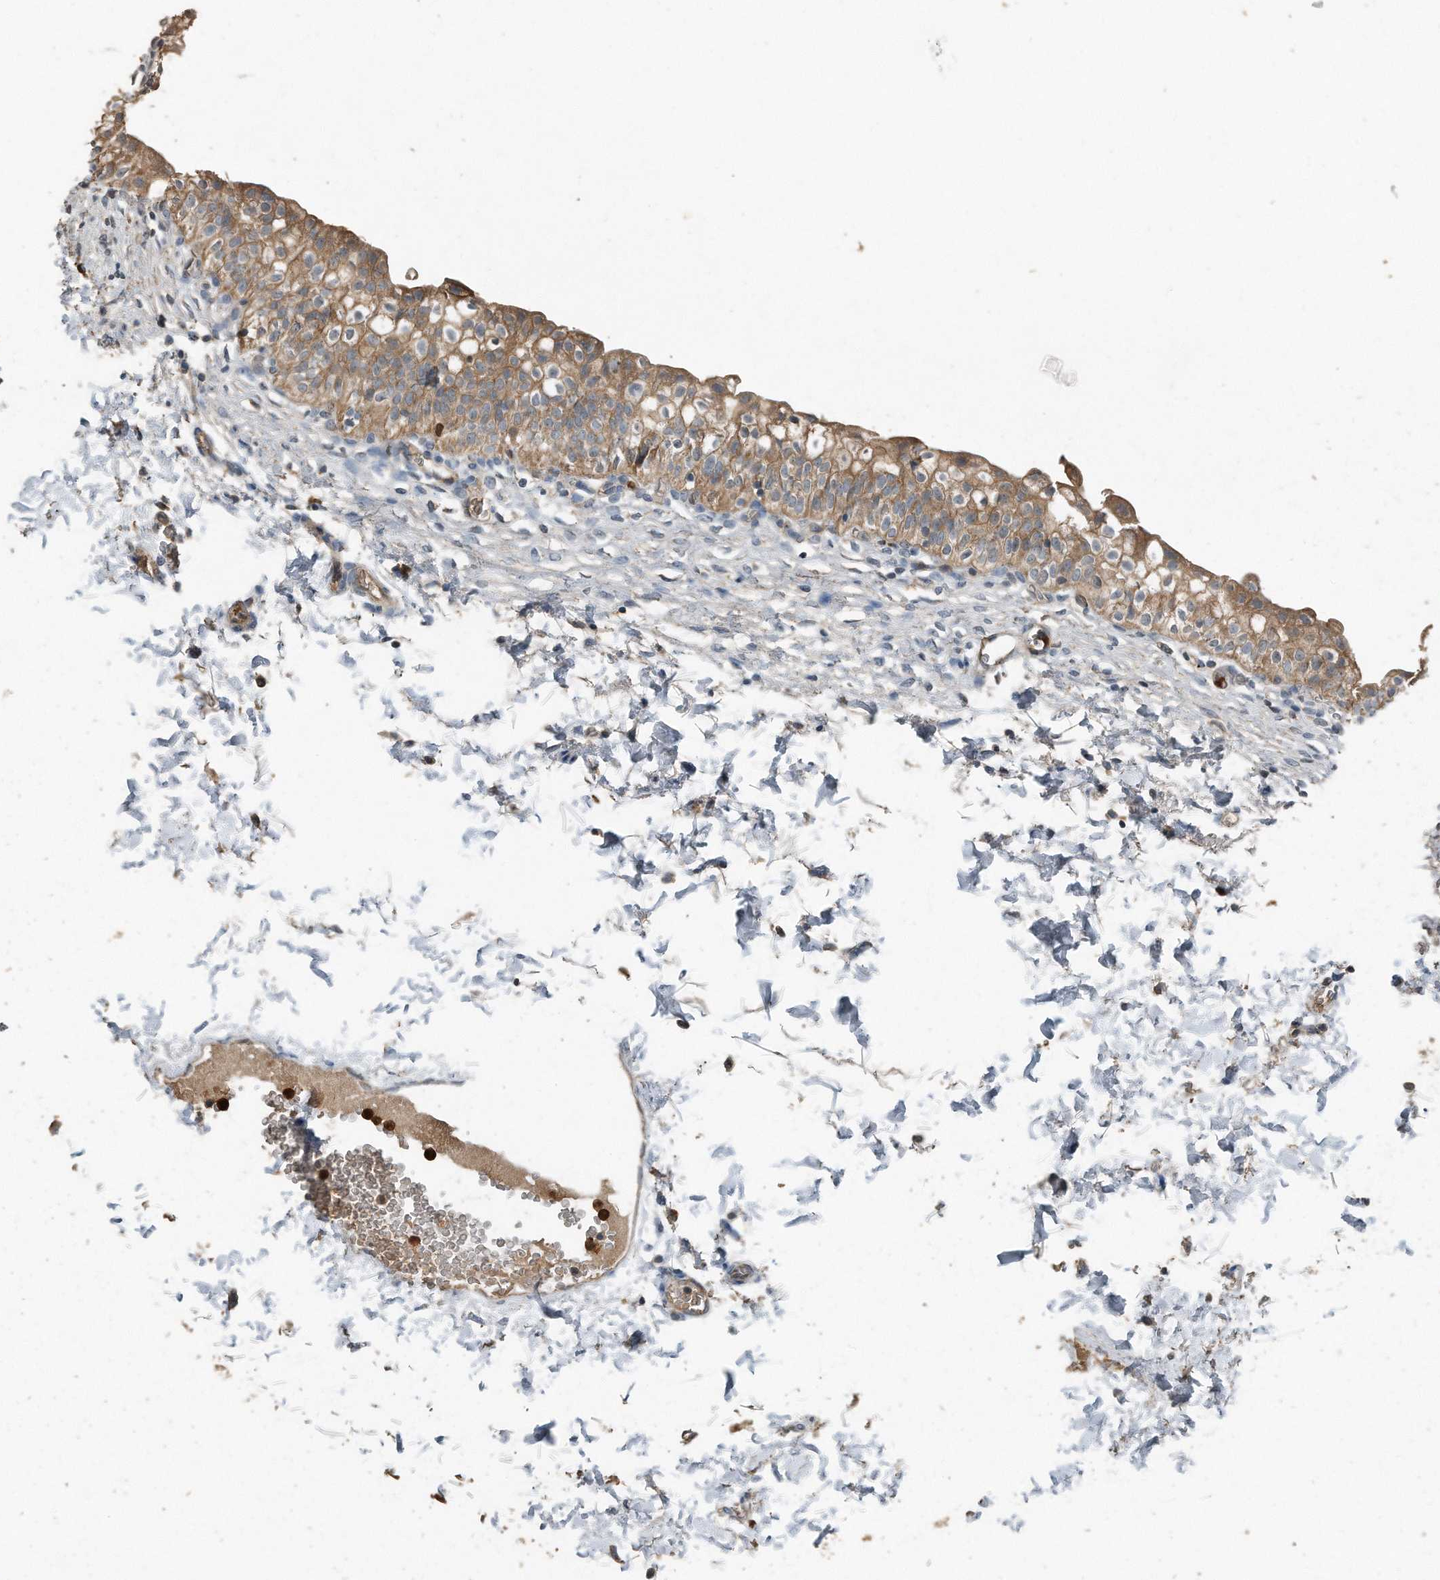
{"staining": {"intensity": "moderate", "quantity": ">75%", "location": "cytoplasmic/membranous"}, "tissue": "urinary bladder", "cell_type": "Urothelial cells", "image_type": "normal", "snomed": [{"axis": "morphology", "description": "Normal tissue, NOS"}, {"axis": "topography", "description": "Urinary bladder"}], "caption": "Immunohistochemistry (IHC) photomicrograph of normal urinary bladder stained for a protein (brown), which demonstrates medium levels of moderate cytoplasmic/membranous positivity in about >75% of urothelial cells.", "gene": "C9", "patient": {"sex": "male", "age": 55}}